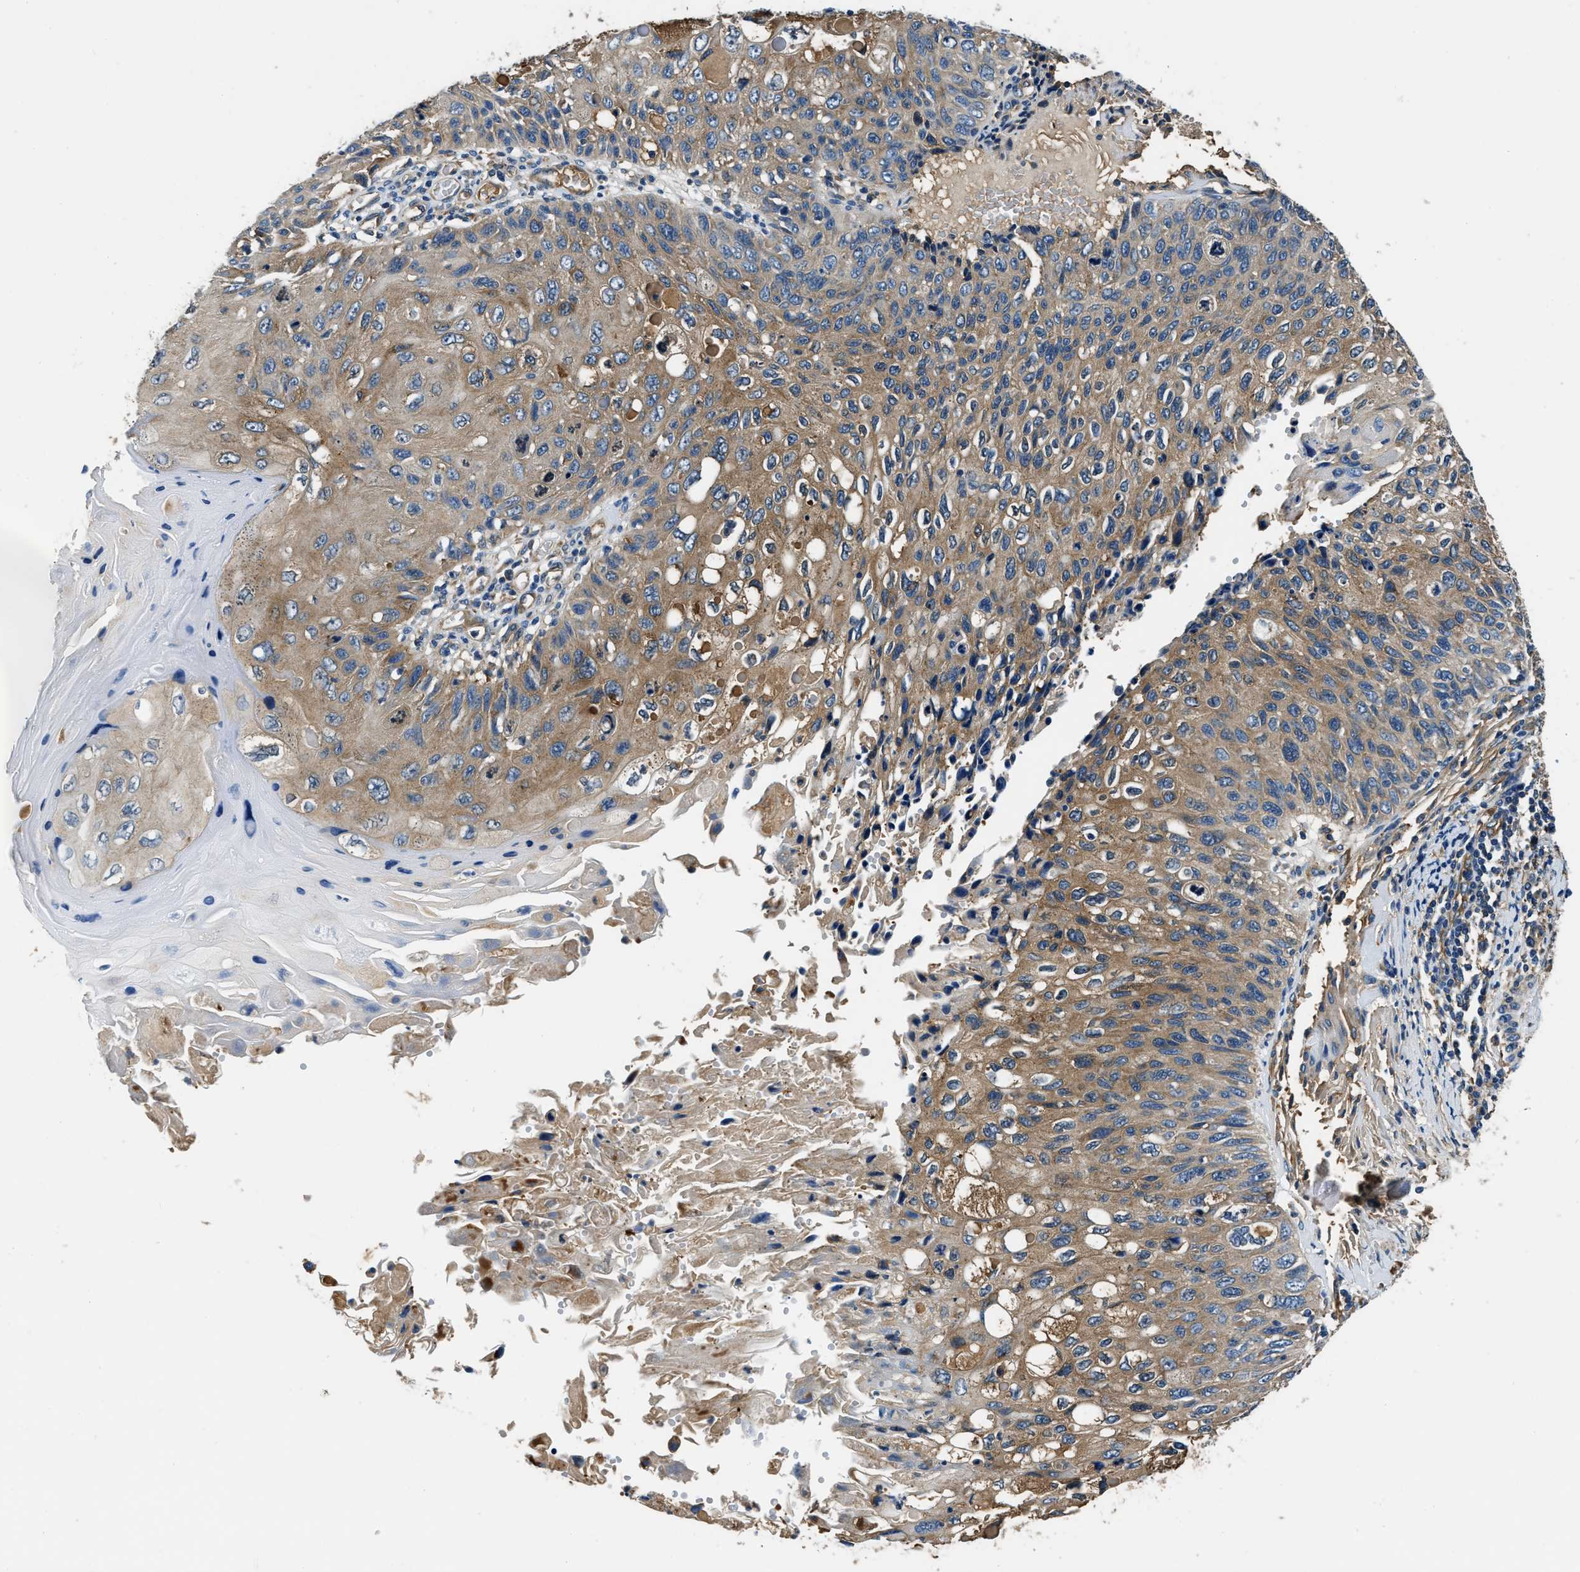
{"staining": {"intensity": "moderate", "quantity": ">75%", "location": "cytoplasmic/membranous"}, "tissue": "cervical cancer", "cell_type": "Tumor cells", "image_type": "cancer", "snomed": [{"axis": "morphology", "description": "Squamous cell carcinoma, NOS"}, {"axis": "topography", "description": "Cervix"}], "caption": "The immunohistochemical stain shows moderate cytoplasmic/membranous positivity in tumor cells of cervical cancer tissue.", "gene": "EEA1", "patient": {"sex": "female", "age": 70}}